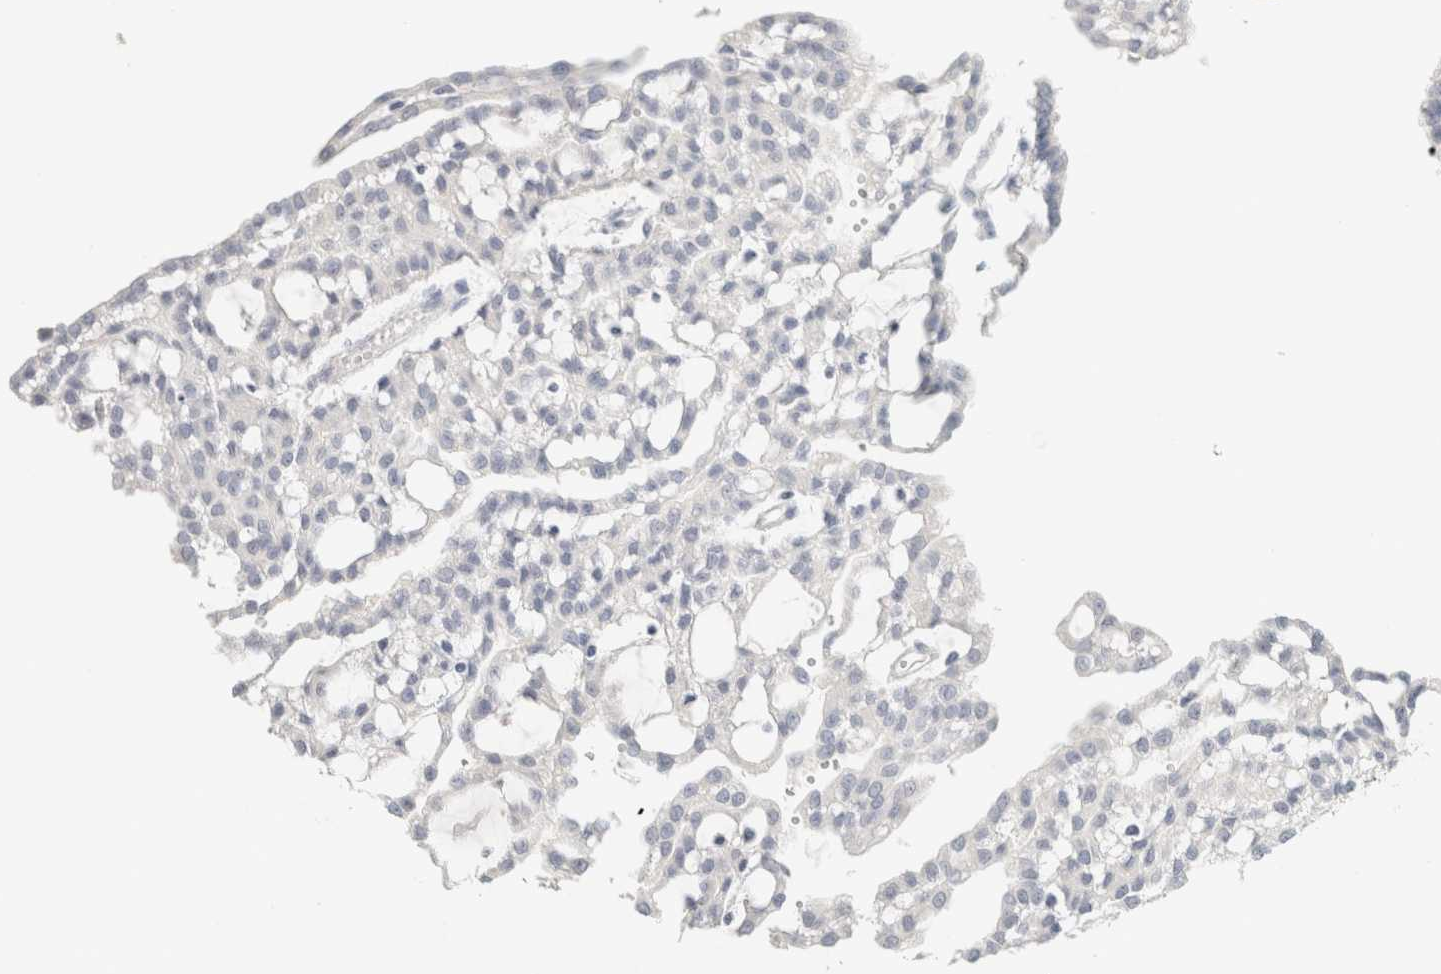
{"staining": {"intensity": "negative", "quantity": "none", "location": "none"}, "tissue": "renal cancer", "cell_type": "Tumor cells", "image_type": "cancer", "snomed": [{"axis": "morphology", "description": "Adenocarcinoma, NOS"}, {"axis": "topography", "description": "Kidney"}], "caption": "DAB immunohistochemical staining of human renal adenocarcinoma exhibits no significant positivity in tumor cells. (DAB (3,3'-diaminobenzidine) immunohistochemistry (IHC) visualized using brightfield microscopy, high magnification).", "gene": "NEFM", "patient": {"sex": "male", "age": 63}}